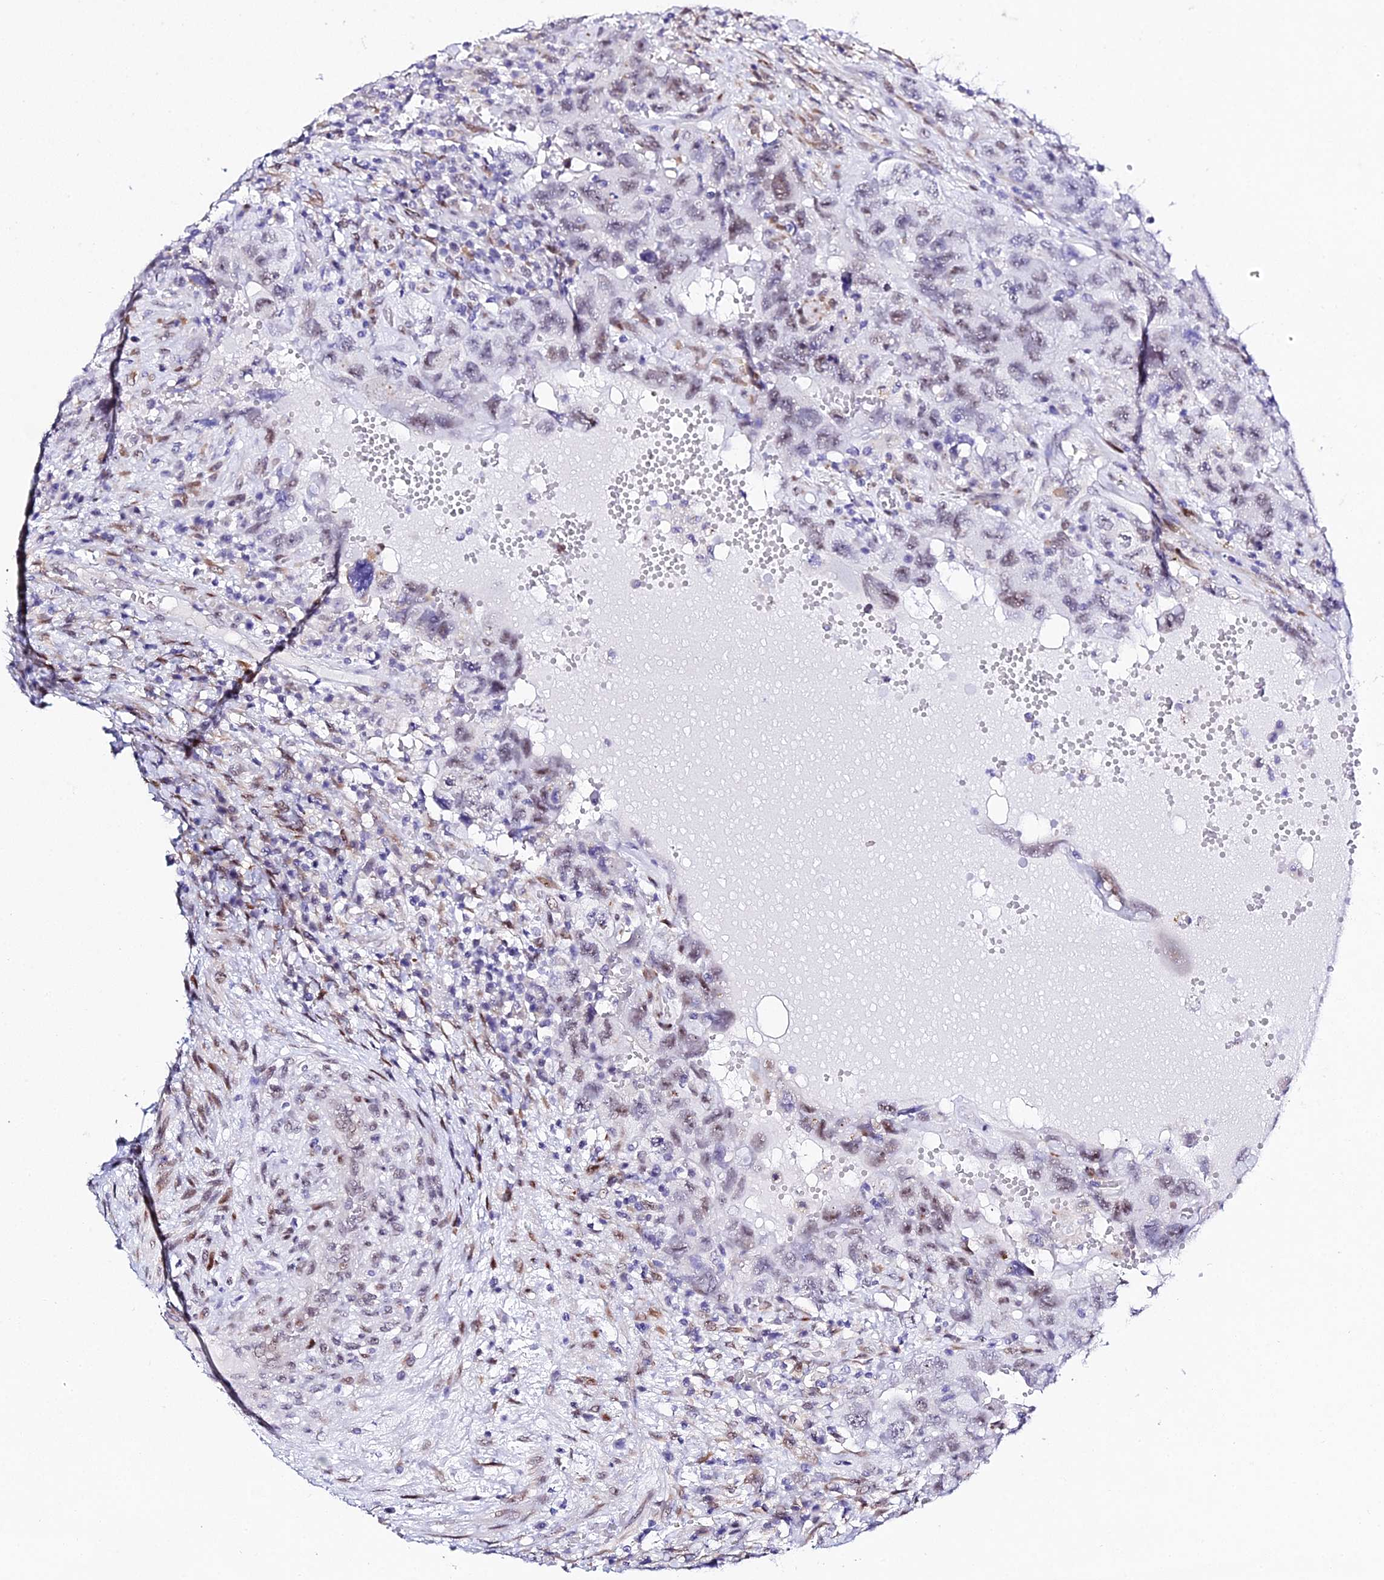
{"staining": {"intensity": "weak", "quantity": "25%-75%", "location": "nuclear"}, "tissue": "testis cancer", "cell_type": "Tumor cells", "image_type": "cancer", "snomed": [{"axis": "morphology", "description": "Carcinoma, Embryonal, NOS"}, {"axis": "topography", "description": "Testis"}], "caption": "Weak nuclear expression is present in about 25%-75% of tumor cells in testis cancer (embryonal carcinoma). Using DAB (brown) and hematoxylin (blue) stains, captured at high magnification using brightfield microscopy.", "gene": "POFUT2", "patient": {"sex": "male", "age": 26}}